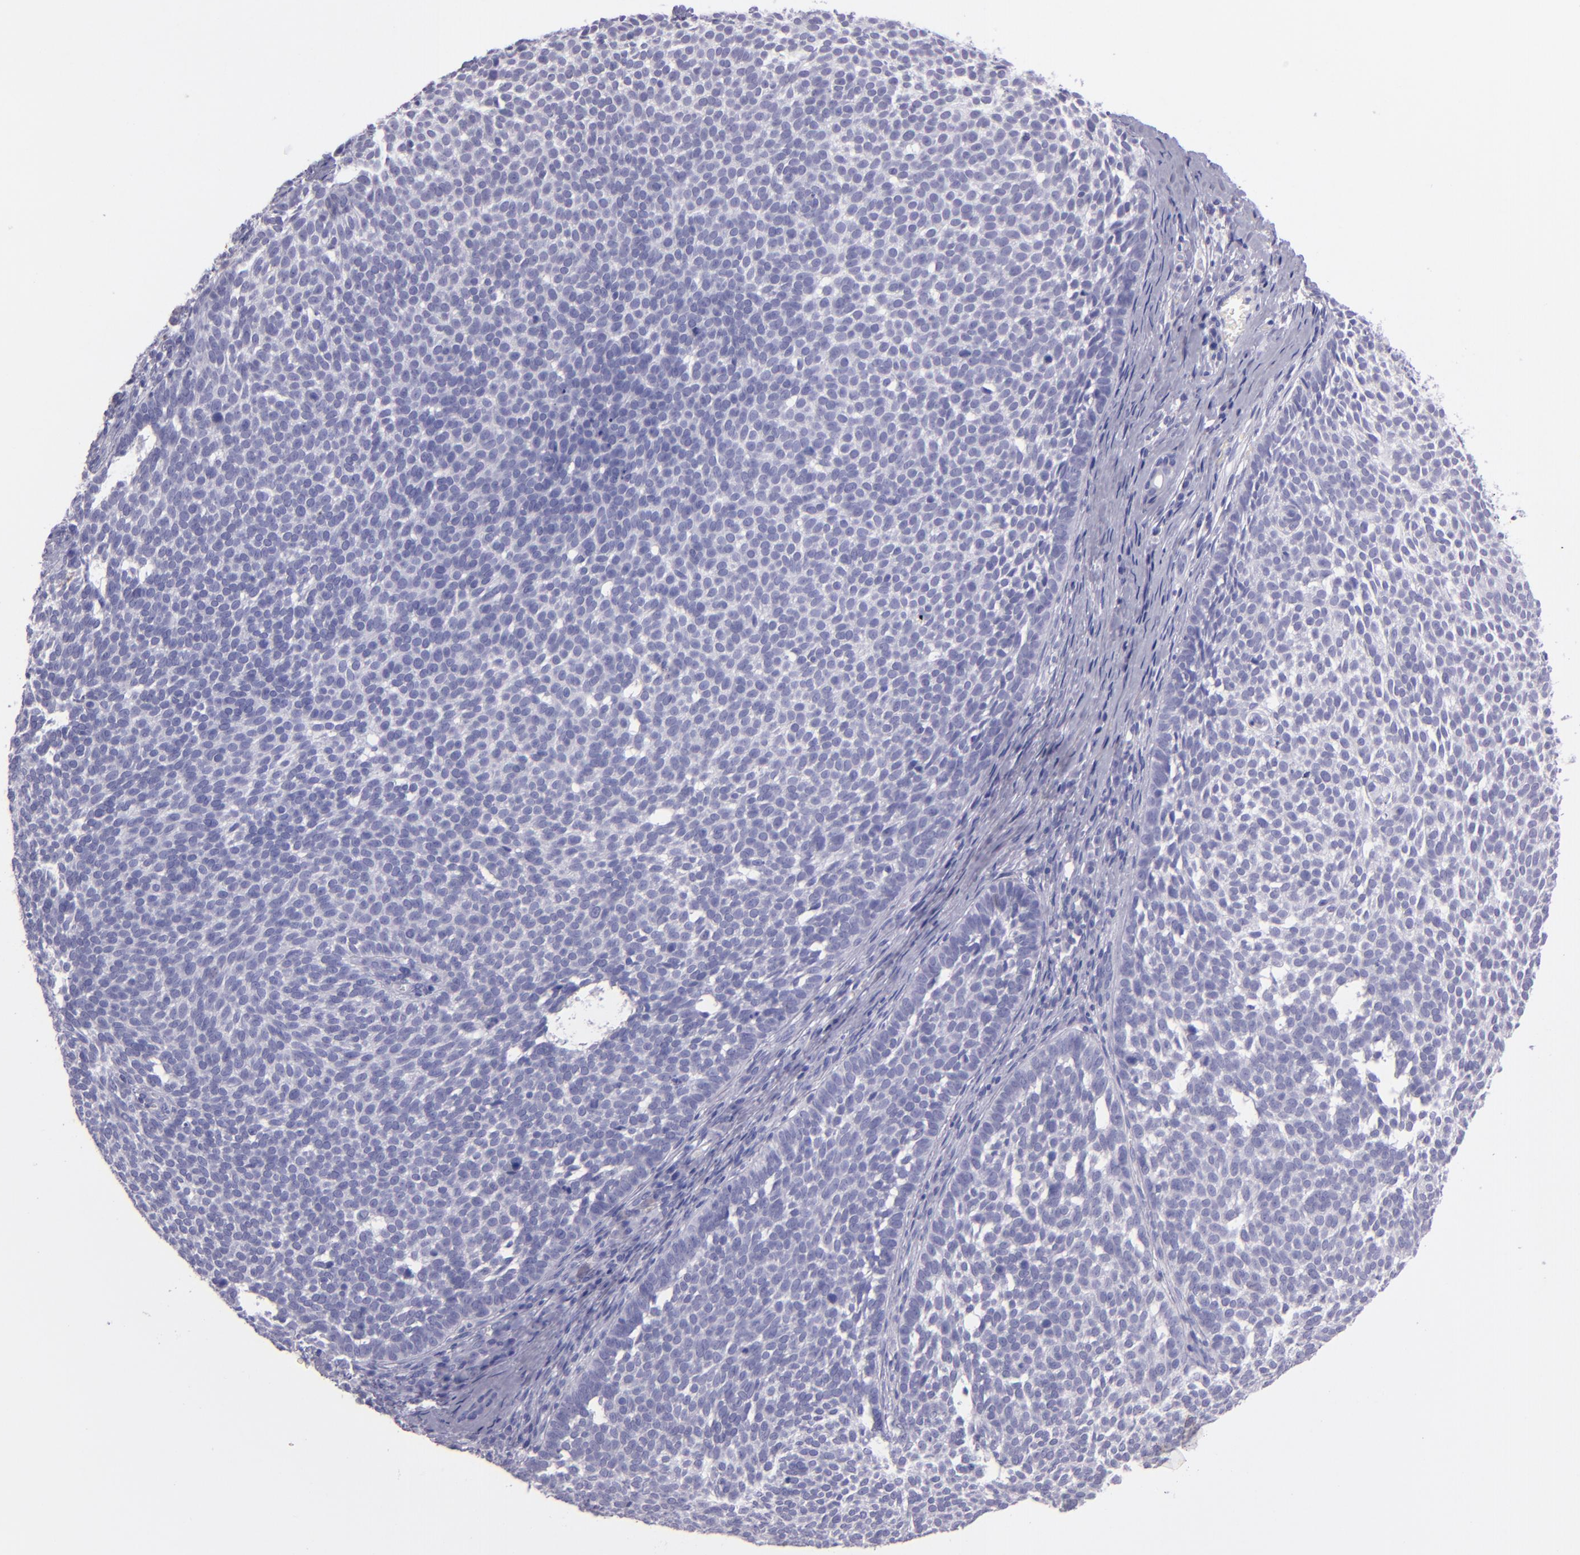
{"staining": {"intensity": "negative", "quantity": "none", "location": "none"}, "tissue": "skin cancer", "cell_type": "Tumor cells", "image_type": "cancer", "snomed": [{"axis": "morphology", "description": "Basal cell carcinoma"}, {"axis": "topography", "description": "Skin"}], "caption": "This image is of basal cell carcinoma (skin) stained with IHC to label a protein in brown with the nuclei are counter-stained blue. There is no positivity in tumor cells. (DAB (3,3'-diaminobenzidine) immunohistochemistry (IHC) with hematoxylin counter stain).", "gene": "TNNT3", "patient": {"sex": "male", "age": 63}}